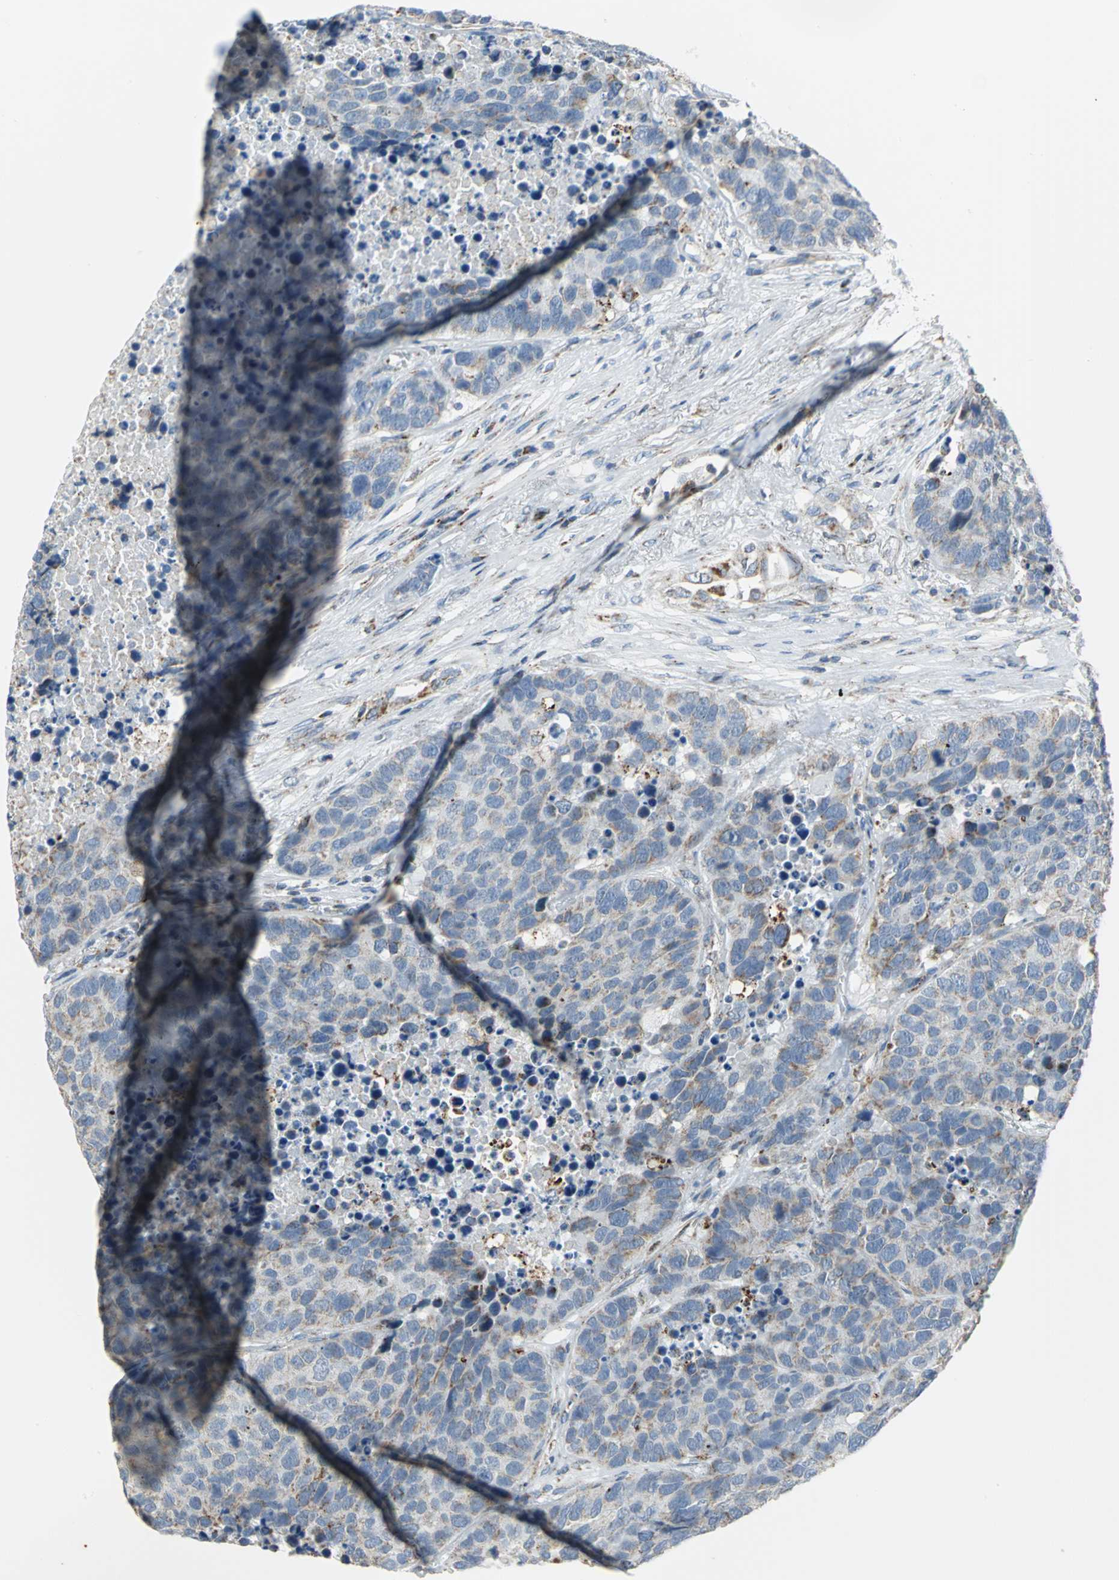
{"staining": {"intensity": "moderate", "quantity": "25%-75%", "location": "cytoplasmic/membranous"}, "tissue": "carcinoid", "cell_type": "Tumor cells", "image_type": "cancer", "snomed": [{"axis": "morphology", "description": "Carcinoid, malignant, NOS"}, {"axis": "topography", "description": "Lung"}], "caption": "Protein staining demonstrates moderate cytoplasmic/membranous expression in approximately 25%-75% of tumor cells in carcinoid.", "gene": "NTRK1", "patient": {"sex": "male", "age": 60}}